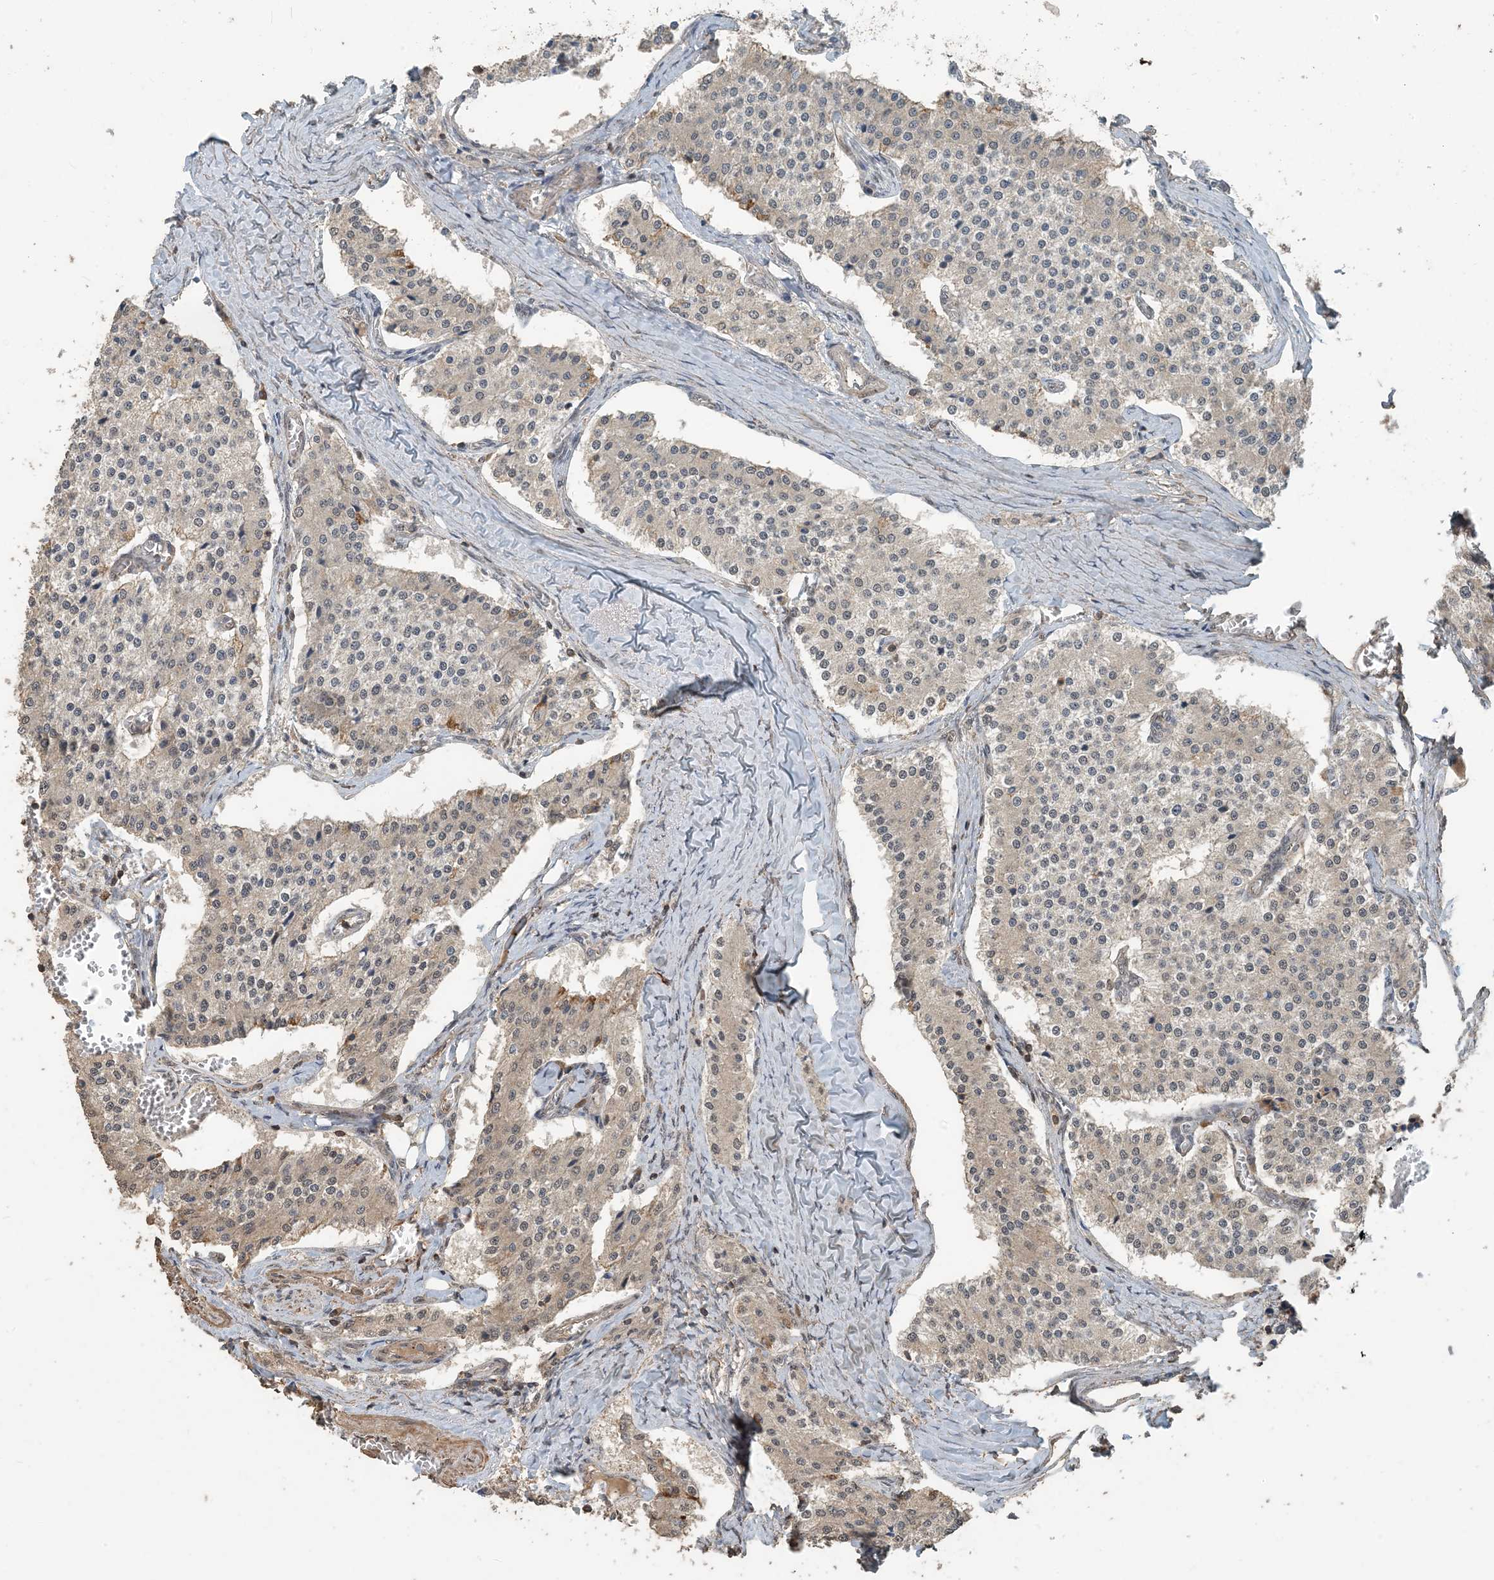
{"staining": {"intensity": "negative", "quantity": "none", "location": "none"}, "tissue": "carcinoid", "cell_type": "Tumor cells", "image_type": "cancer", "snomed": [{"axis": "morphology", "description": "Carcinoid, malignant, NOS"}, {"axis": "topography", "description": "Colon"}], "caption": "A histopathology image of carcinoid stained for a protein reveals no brown staining in tumor cells.", "gene": "ZC3H12A", "patient": {"sex": "female", "age": 52}}